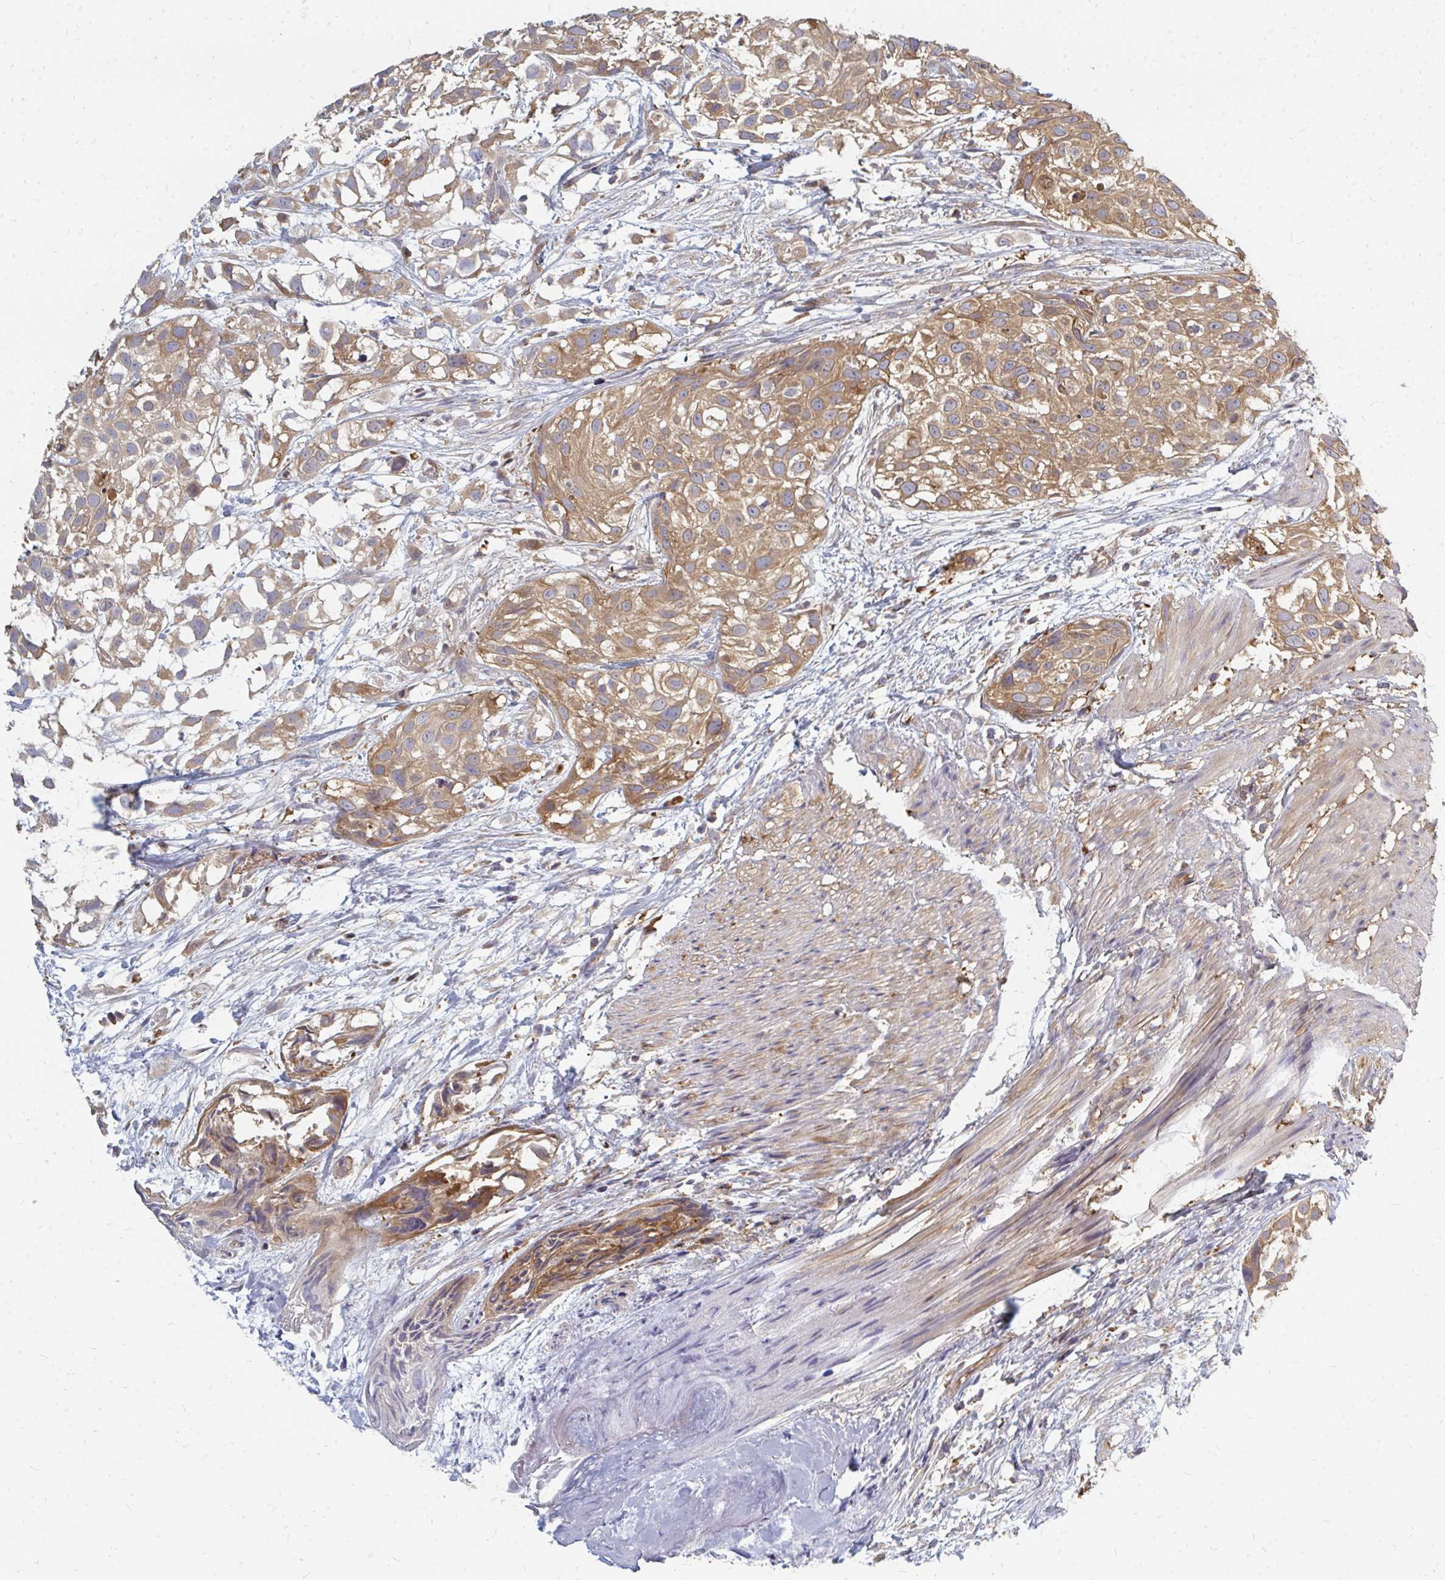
{"staining": {"intensity": "moderate", "quantity": "25%-75%", "location": "cytoplasmic/membranous"}, "tissue": "urothelial cancer", "cell_type": "Tumor cells", "image_type": "cancer", "snomed": [{"axis": "morphology", "description": "Urothelial carcinoma, High grade"}, {"axis": "topography", "description": "Urinary bladder"}], "caption": "The micrograph shows immunohistochemical staining of urothelial carcinoma (high-grade). There is moderate cytoplasmic/membranous positivity is seen in about 25%-75% of tumor cells.", "gene": "ZNF285", "patient": {"sex": "male", "age": 56}}